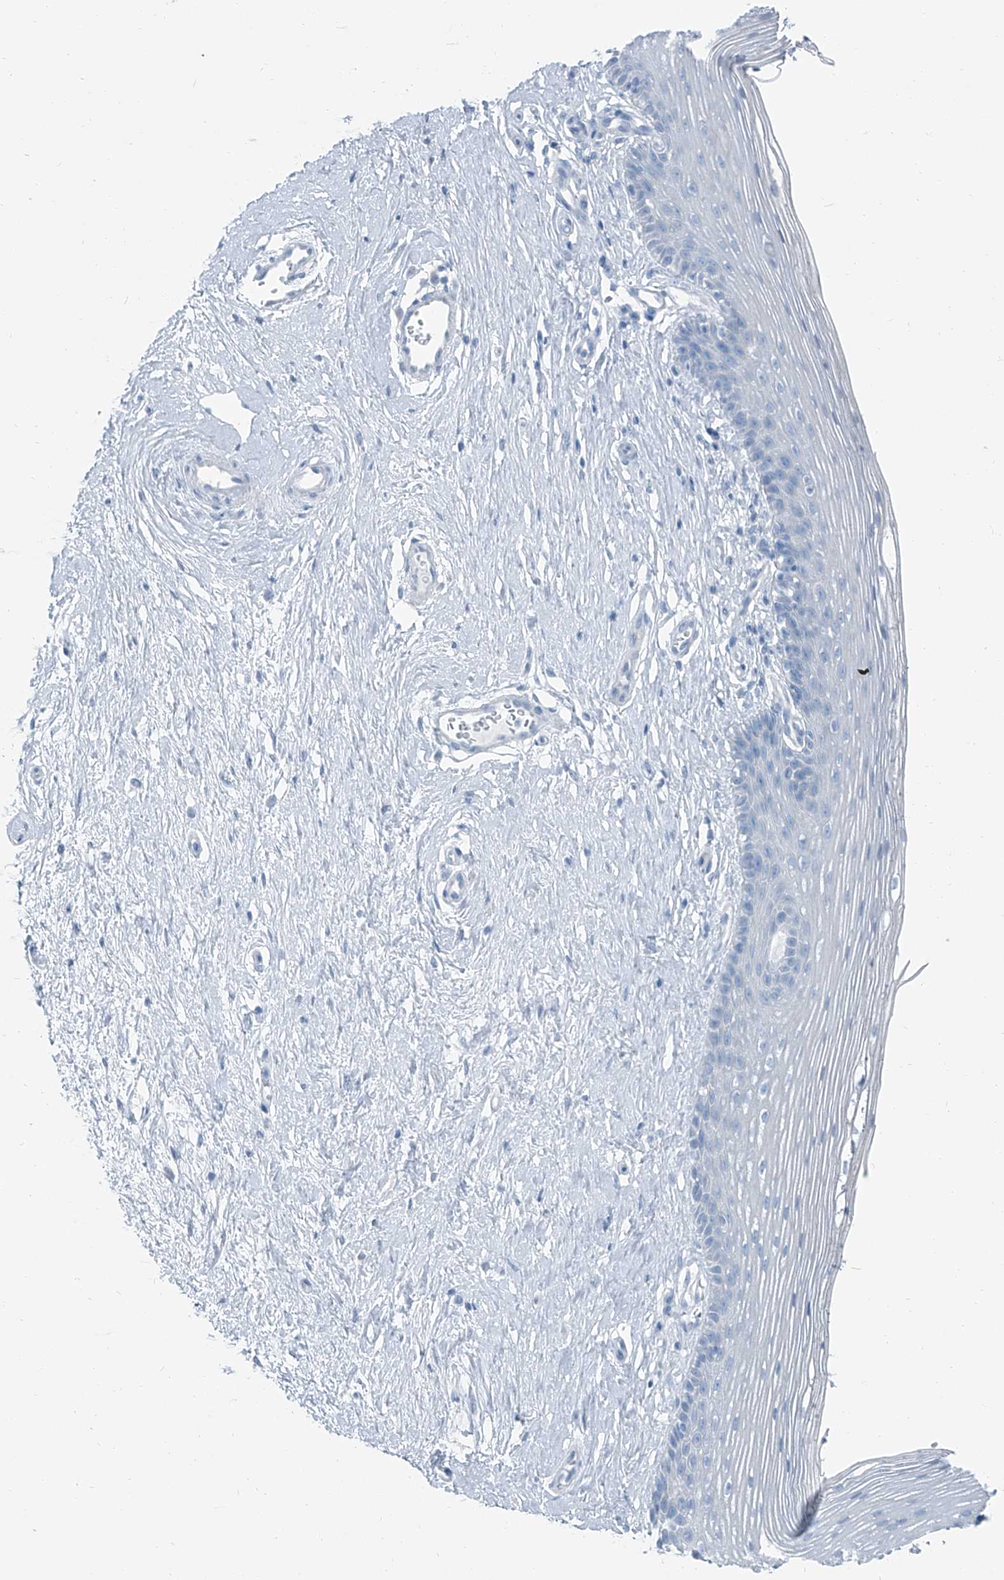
{"staining": {"intensity": "negative", "quantity": "none", "location": "none"}, "tissue": "vagina", "cell_type": "Squamous epithelial cells", "image_type": "normal", "snomed": [{"axis": "morphology", "description": "Normal tissue, NOS"}, {"axis": "topography", "description": "Vagina"}], "caption": "The histopathology image exhibits no staining of squamous epithelial cells in normal vagina.", "gene": "RGN", "patient": {"sex": "female", "age": 46}}